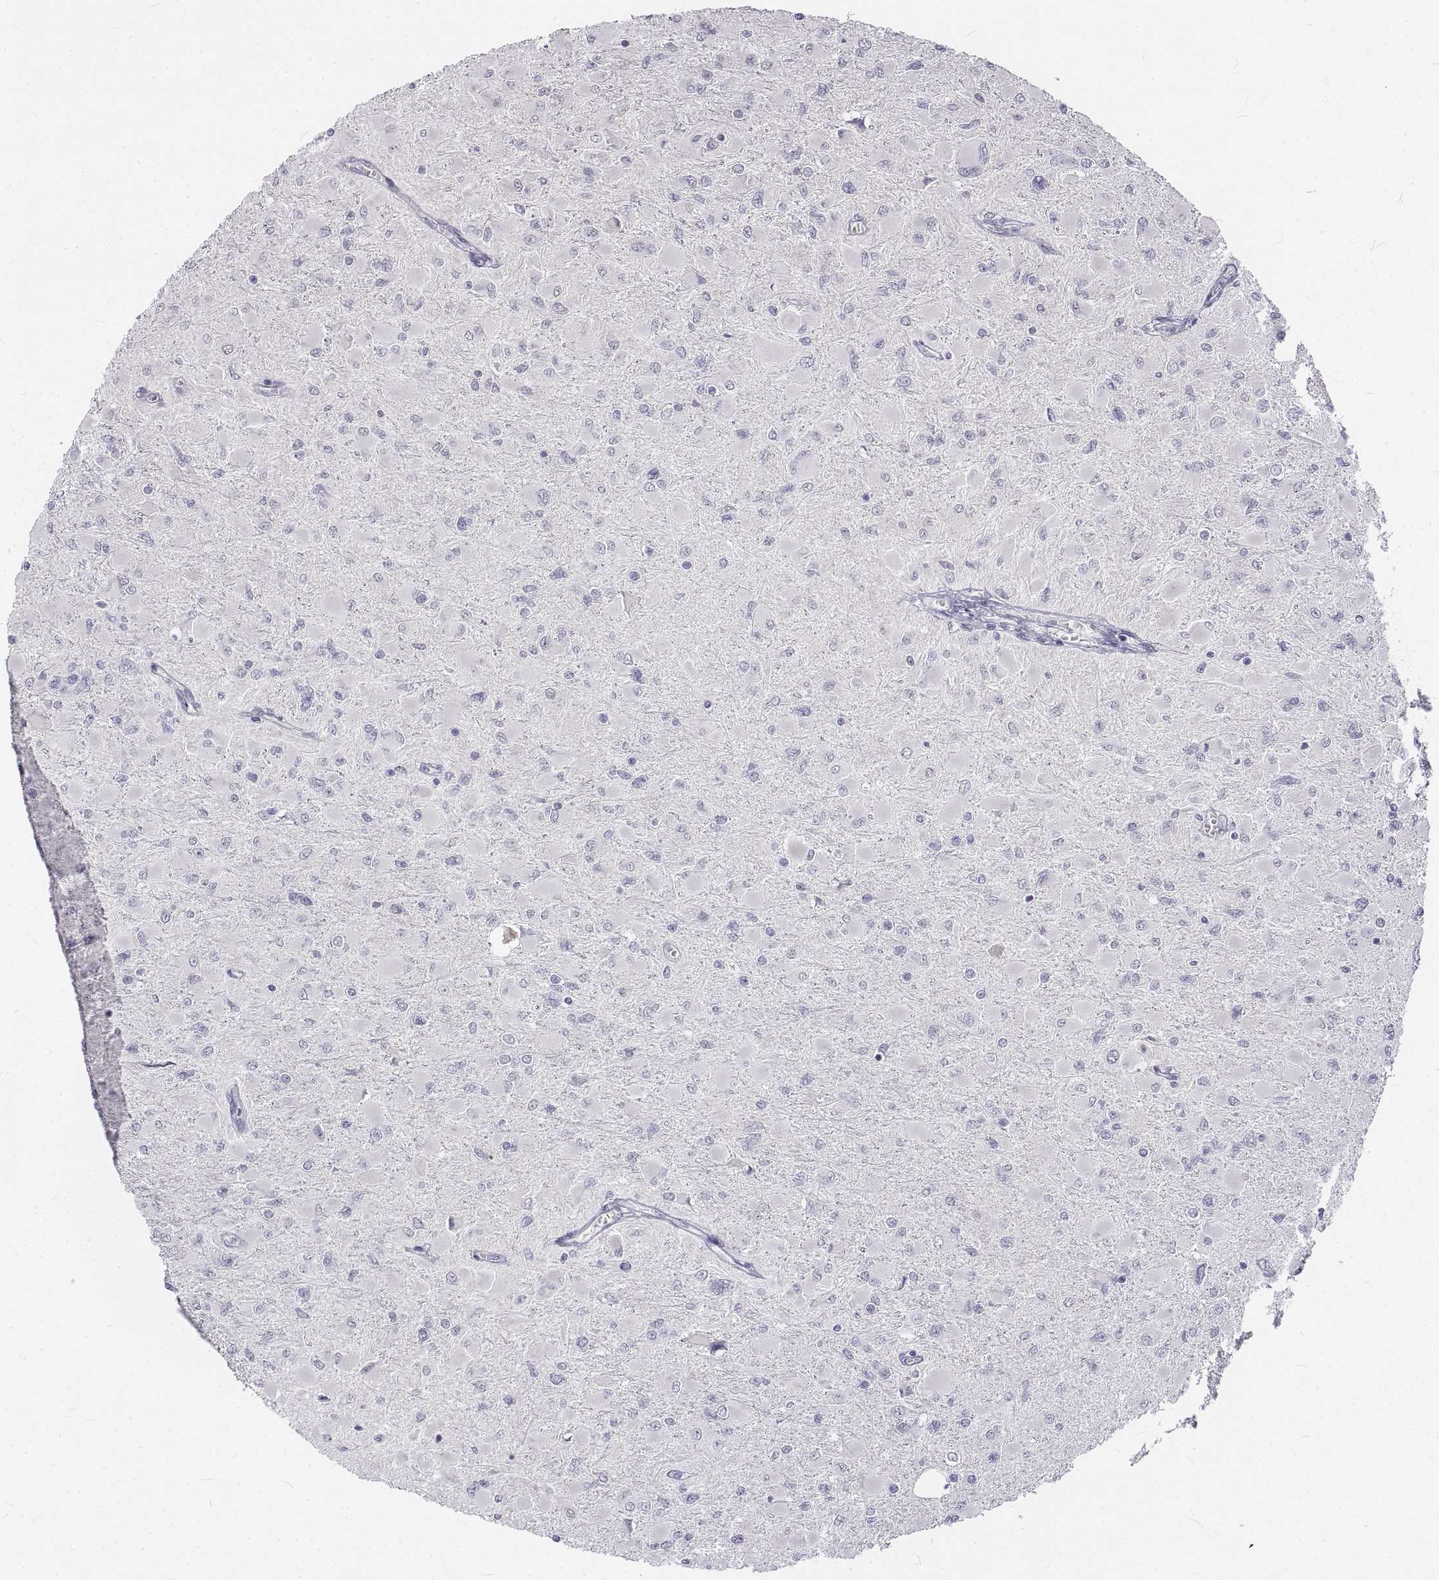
{"staining": {"intensity": "negative", "quantity": "none", "location": "none"}, "tissue": "glioma", "cell_type": "Tumor cells", "image_type": "cancer", "snomed": [{"axis": "morphology", "description": "Glioma, malignant, High grade"}, {"axis": "topography", "description": "Cerebral cortex"}], "caption": "This histopathology image is of glioma stained with IHC to label a protein in brown with the nuclei are counter-stained blue. There is no staining in tumor cells.", "gene": "ANO2", "patient": {"sex": "female", "age": 36}}